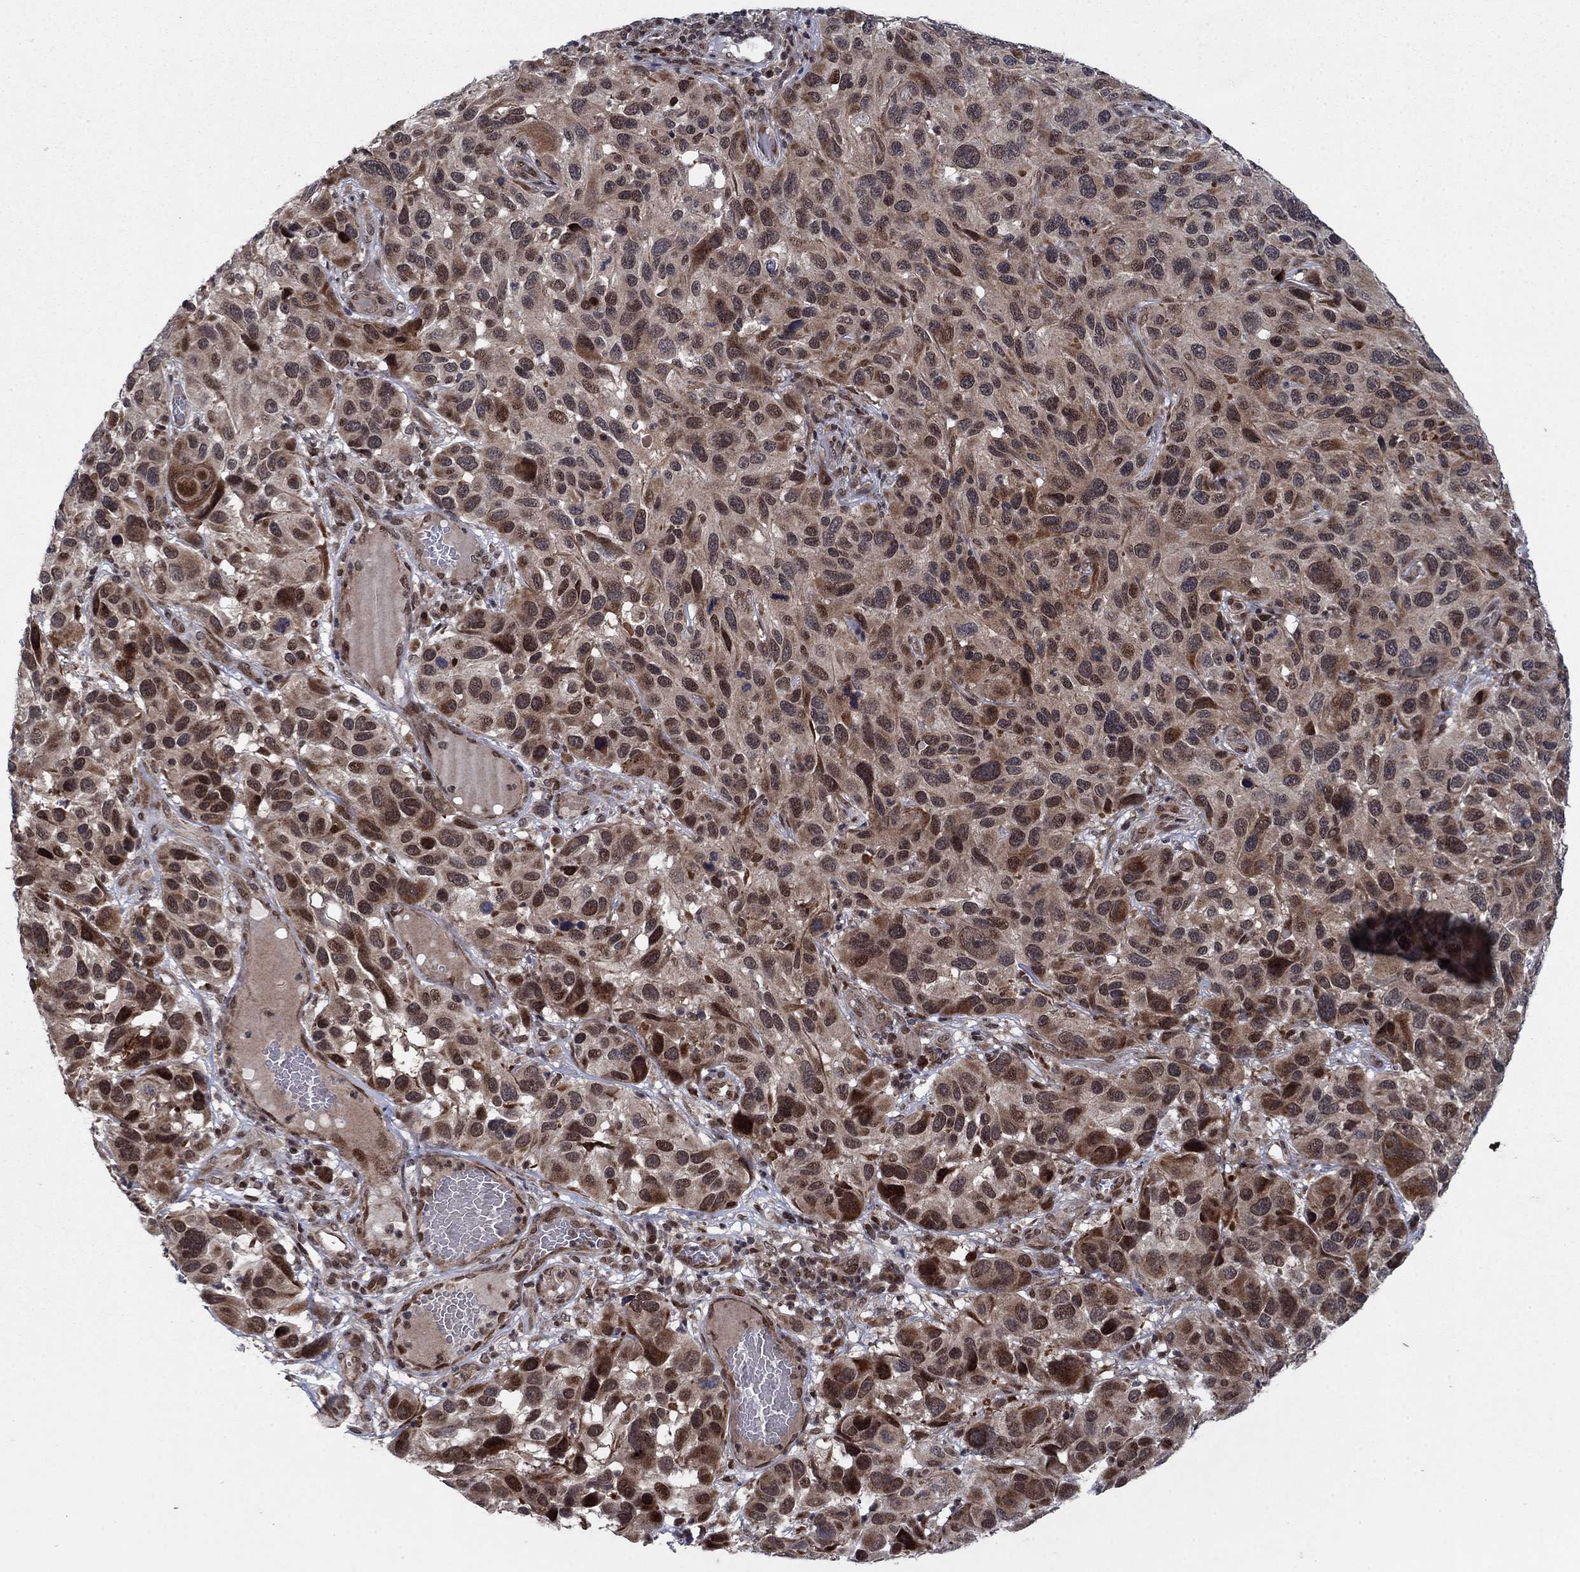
{"staining": {"intensity": "strong", "quantity": "<25%", "location": "cytoplasmic/membranous,nuclear"}, "tissue": "melanoma", "cell_type": "Tumor cells", "image_type": "cancer", "snomed": [{"axis": "morphology", "description": "Malignant melanoma, NOS"}, {"axis": "topography", "description": "Skin"}], "caption": "A medium amount of strong cytoplasmic/membranous and nuclear expression is appreciated in approximately <25% of tumor cells in melanoma tissue.", "gene": "PRICKLE4", "patient": {"sex": "male", "age": 53}}